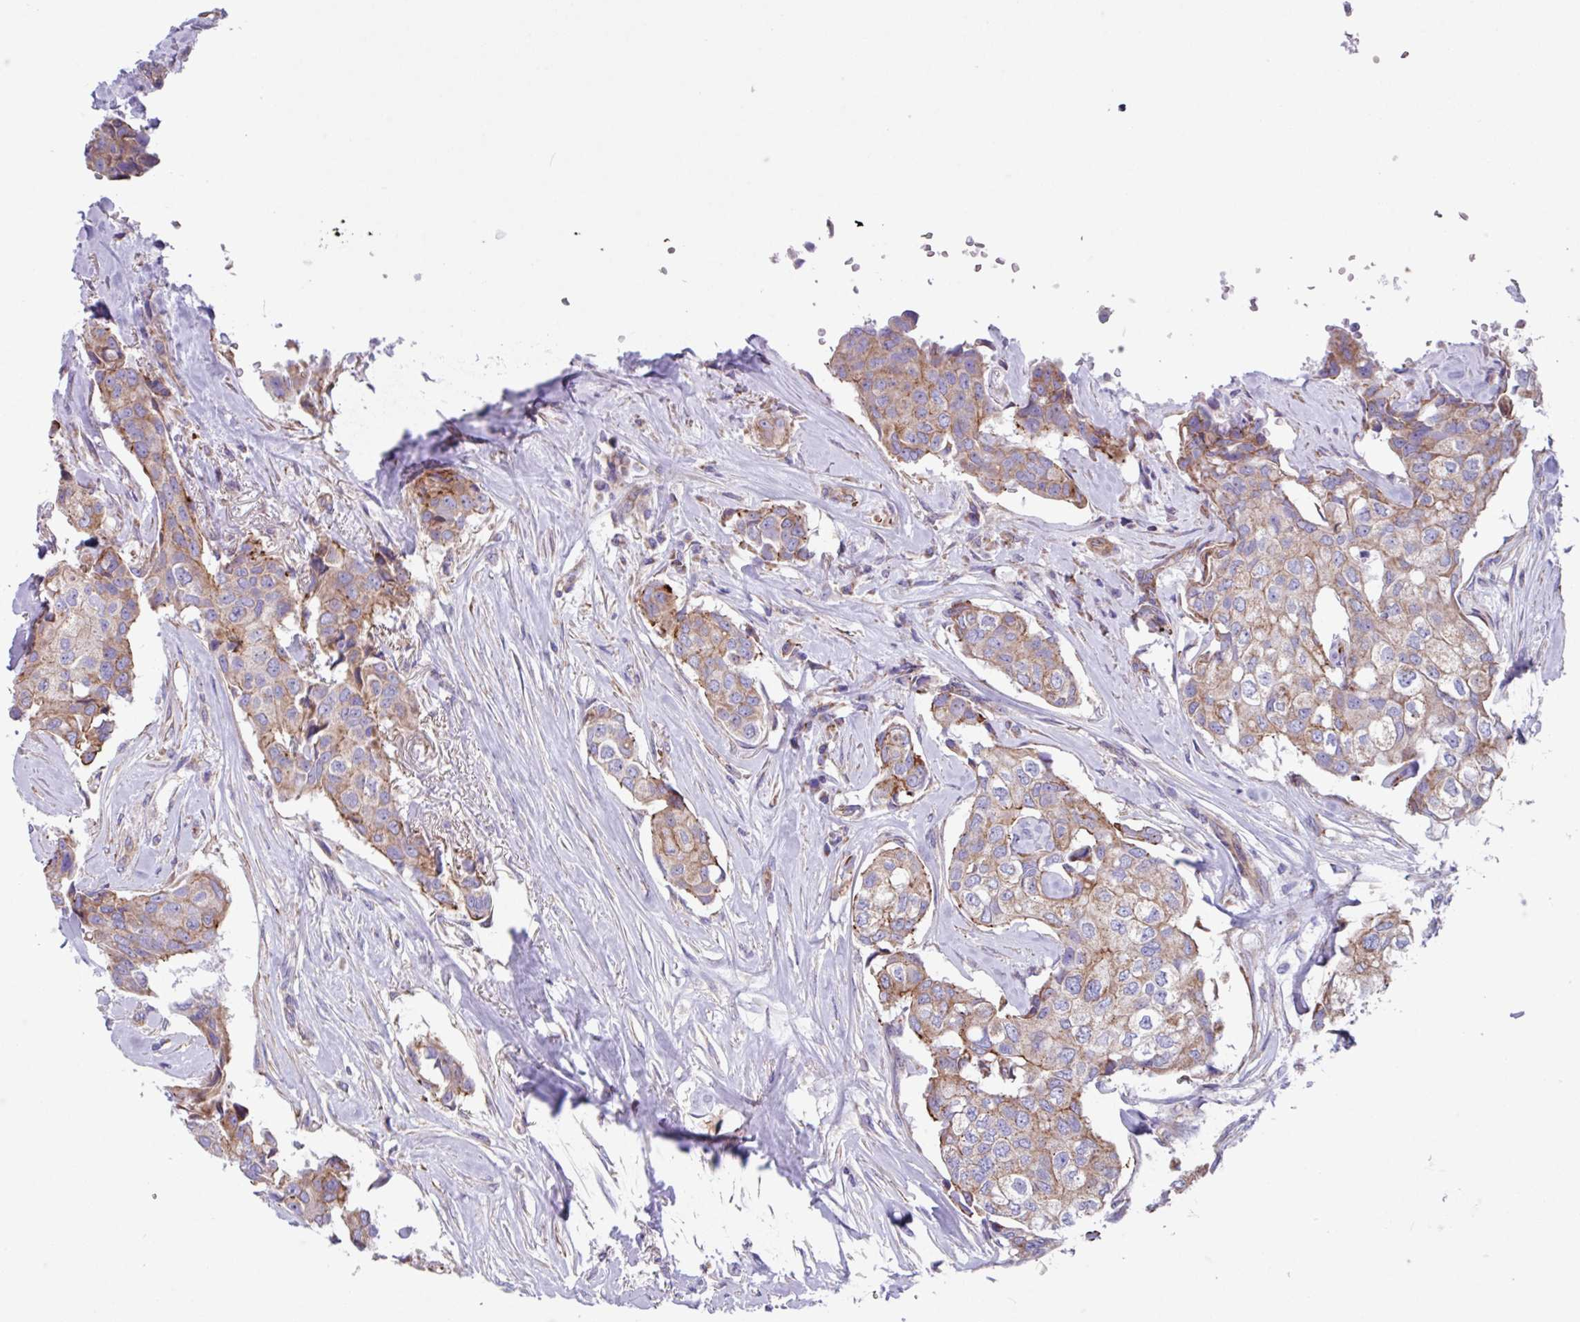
{"staining": {"intensity": "moderate", "quantity": ">75%", "location": "cytoplasmic/membranous"}, "tissue": "breast cancer", "cell_type": "Tumor cells", "image_type": "cancer", "snomed": [{"axis": "morphology", "description": "Duct carcinoma"}, {"axis": "topography", "description": "Breast"}], "caption": "Immunohistochemistry image of neoplastic tissue: human breast cancer (invasive ductal carcinoma) stained using immunohistochemistry shows medium levels of moderate protein expression localized specifically in the cytoplasmic/membranous of tumor cells, appearing as a cytoplasmic/membranous brown color.", "gene": "OTULIN", "patient": {"sex": "female", "age": 80}}